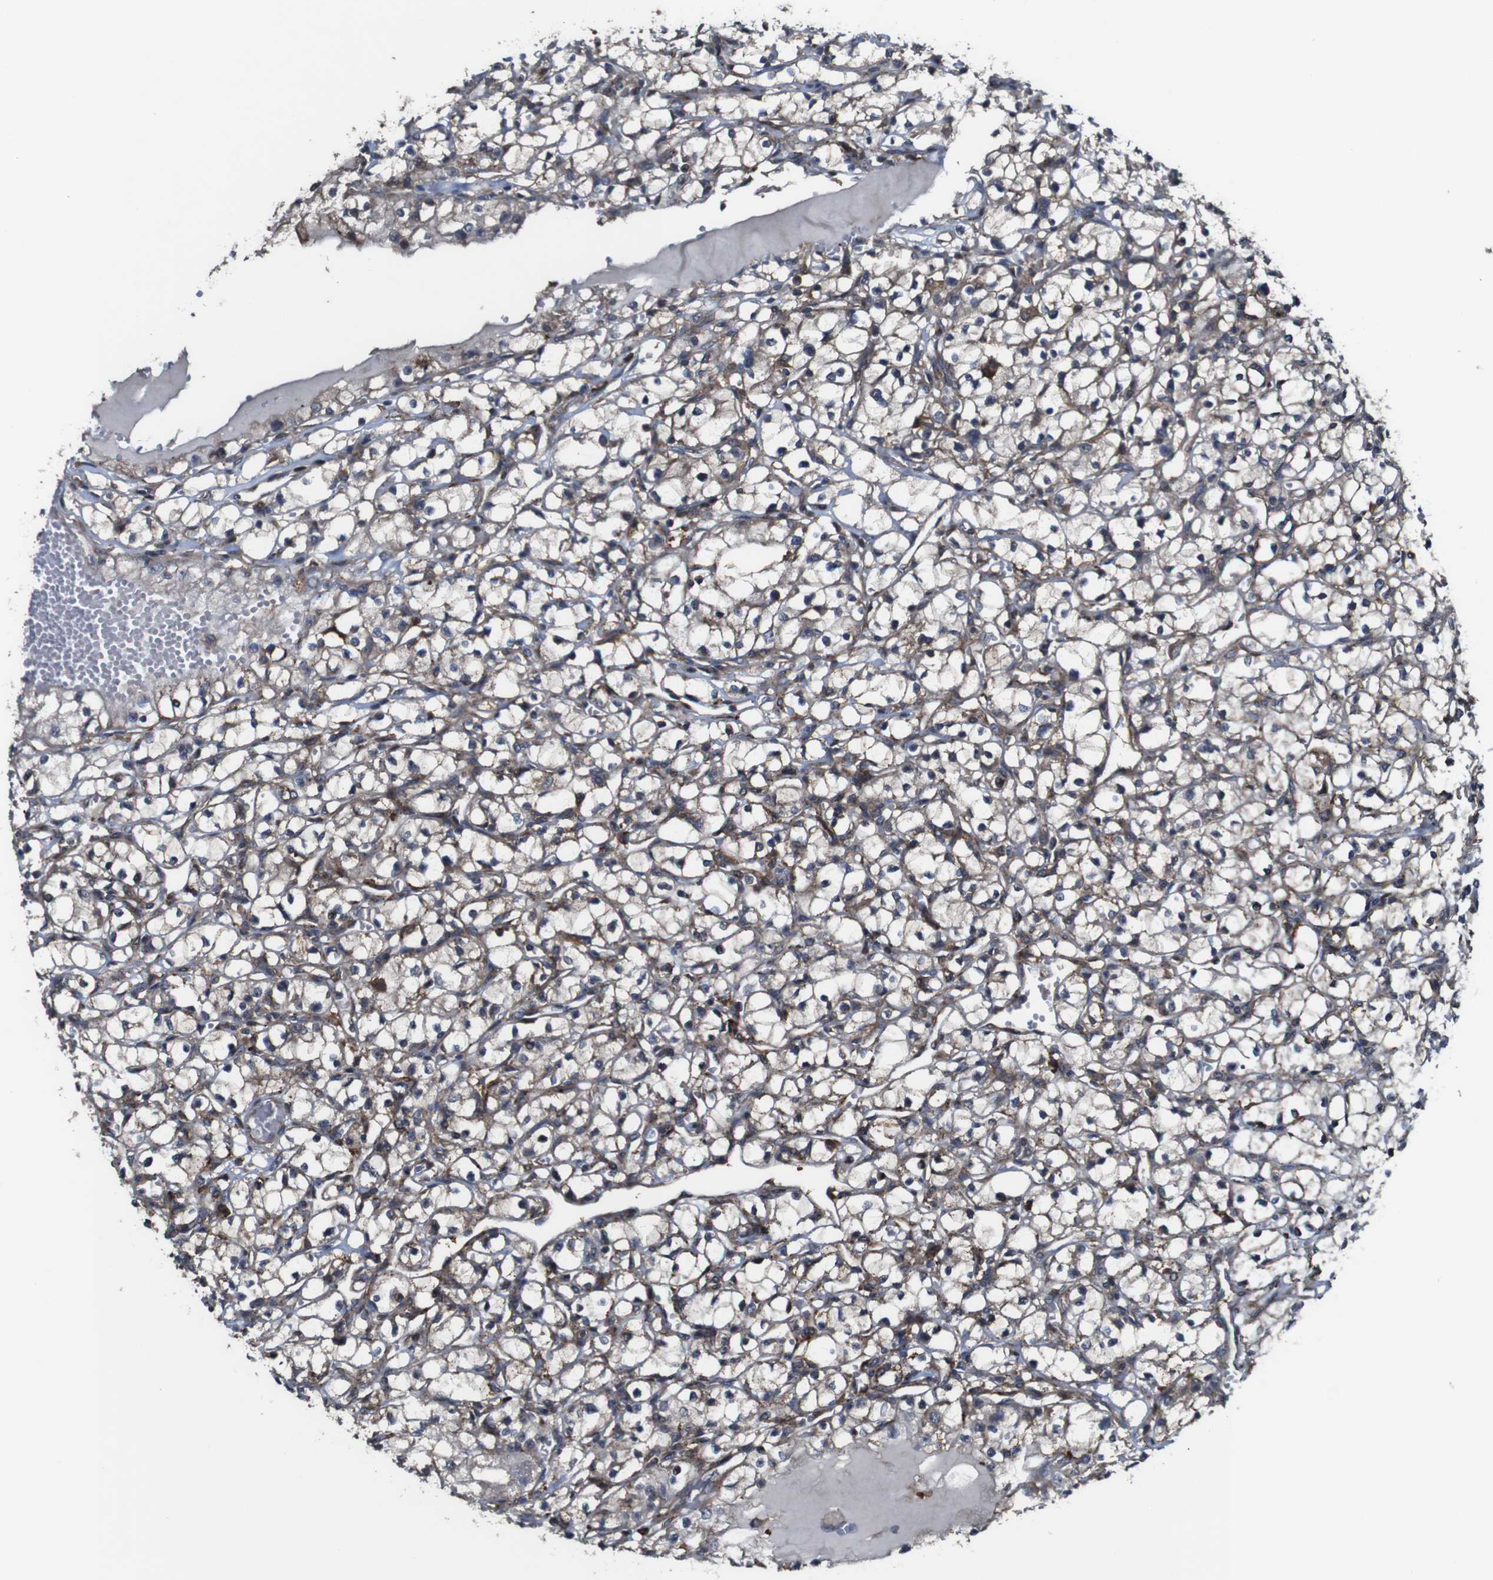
{"staining": {"intensity": "moderate", "quantity": ">75%", "location": "cytoplasmic/membranous"}, "tissue": "renal cancer", "cell_type": "Tumor cells", "image_type": "cancer", "snomed": [{"axis": "morphology", "description": "Adenocarcinoma, NOS"}, {"axis": "topography", "description": "Kidney"}], "caption": "Protein staining by immunohistochemistry displays moderate cytoplasmic/membranous staining in about >75% of tumor cells in renal cancer (adenocarcinoma).", "gene": "PCOLCE2", "patient": {"sex": "male", "age": 56}}